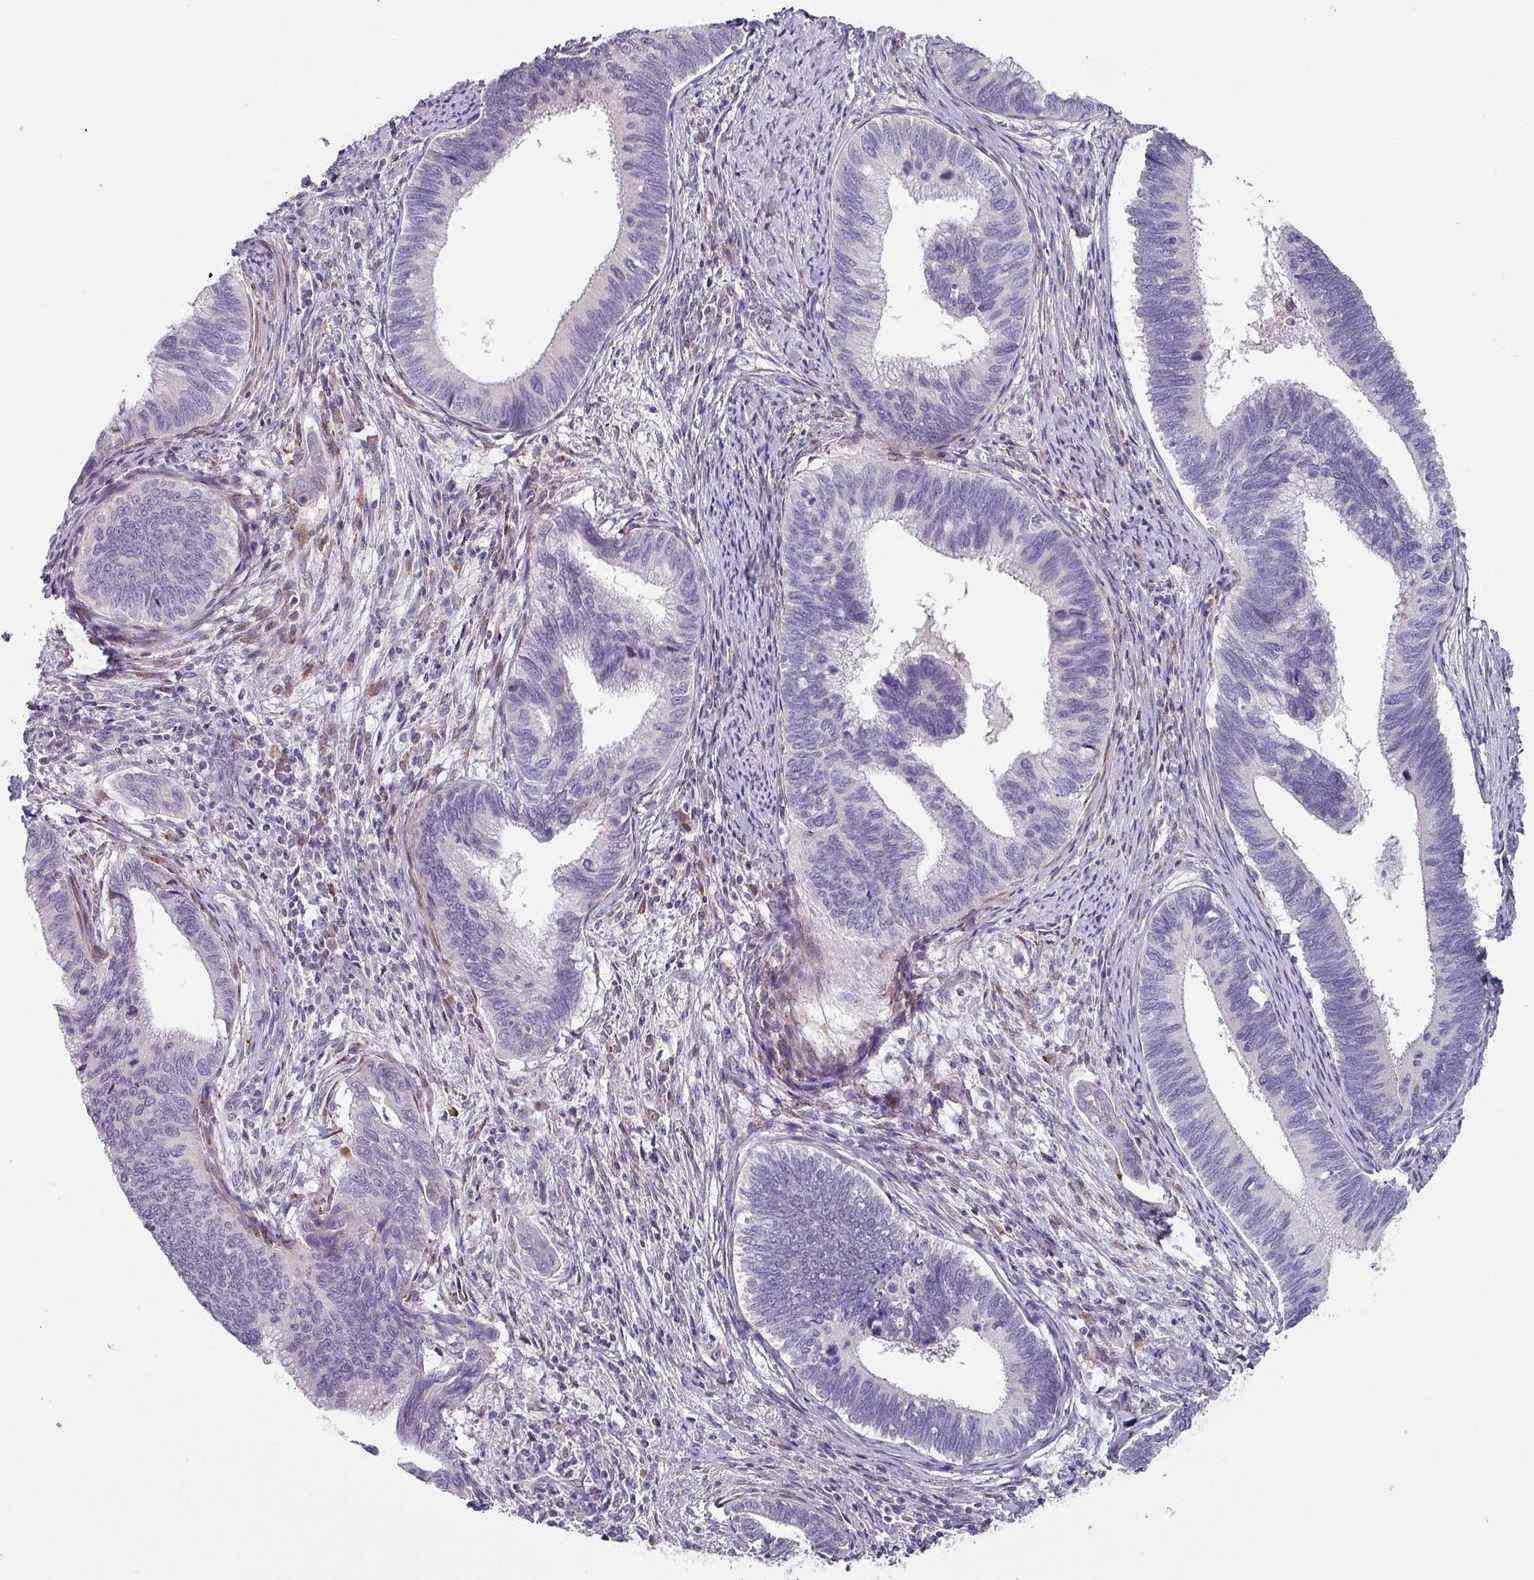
{"staining": {"intensity": "negative", "quantity": "none", "location": "none"}, "tissue": "cervical cancer", "cell_type": "Tumor cells", "image_type": "cancer", "snomed": [{"axis": "morphology", "description": "Adenocarcinoma, NOS"}, {"axis": "topography", "description": "Cervix"}], "caption": "This is a histopathology image of IHC staining of cervical adenocarcinoma, which shows no positivity in tumor cells. The staining is performed using DAB (3,3'-diaminobenzidine) brown chromogen with nuclei counter-stained in using hematoxylin.", "gene": "KLHL3", "patient": {"sex": "female", "age": 42}}